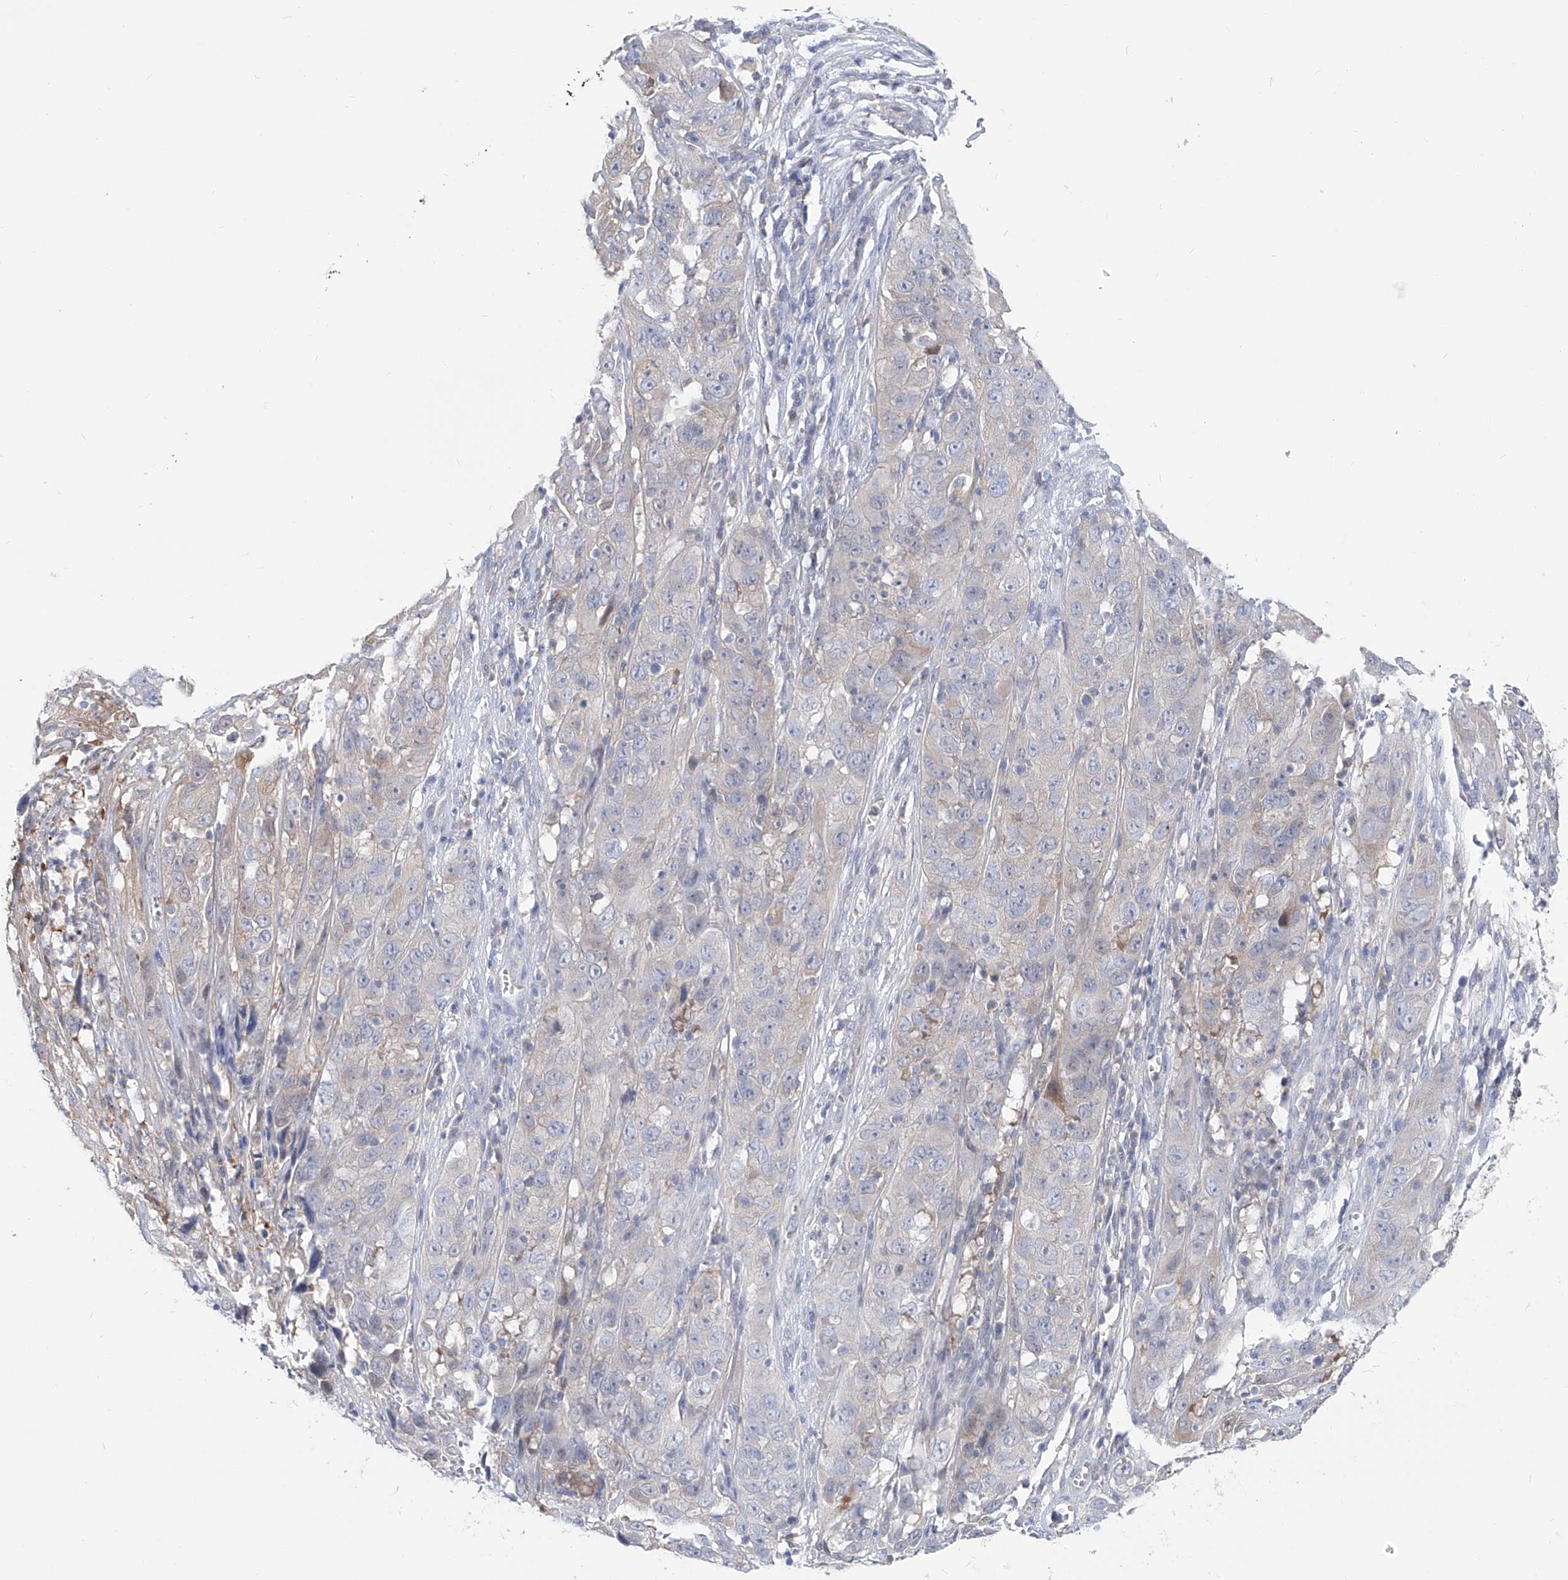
{"staining": {"intensity": "negative", "quantity": "none", "location": "none"}, "tissue": "cervical cancer", "cell_type": "Tumor cells", "image_type": "cancer", "snomed": [{"axis": "morphology", "description": "Squamous cell carcinoma, NOS"}, {"axis": "topography", "description": "Cervix"}], "caption": "Protein analysis of squamous cell carcinoma (cervical) demonstrates no significant positivity in tumor cells.", "gene": "UFL1", "patient": {"sex": "female", "age": 32}}